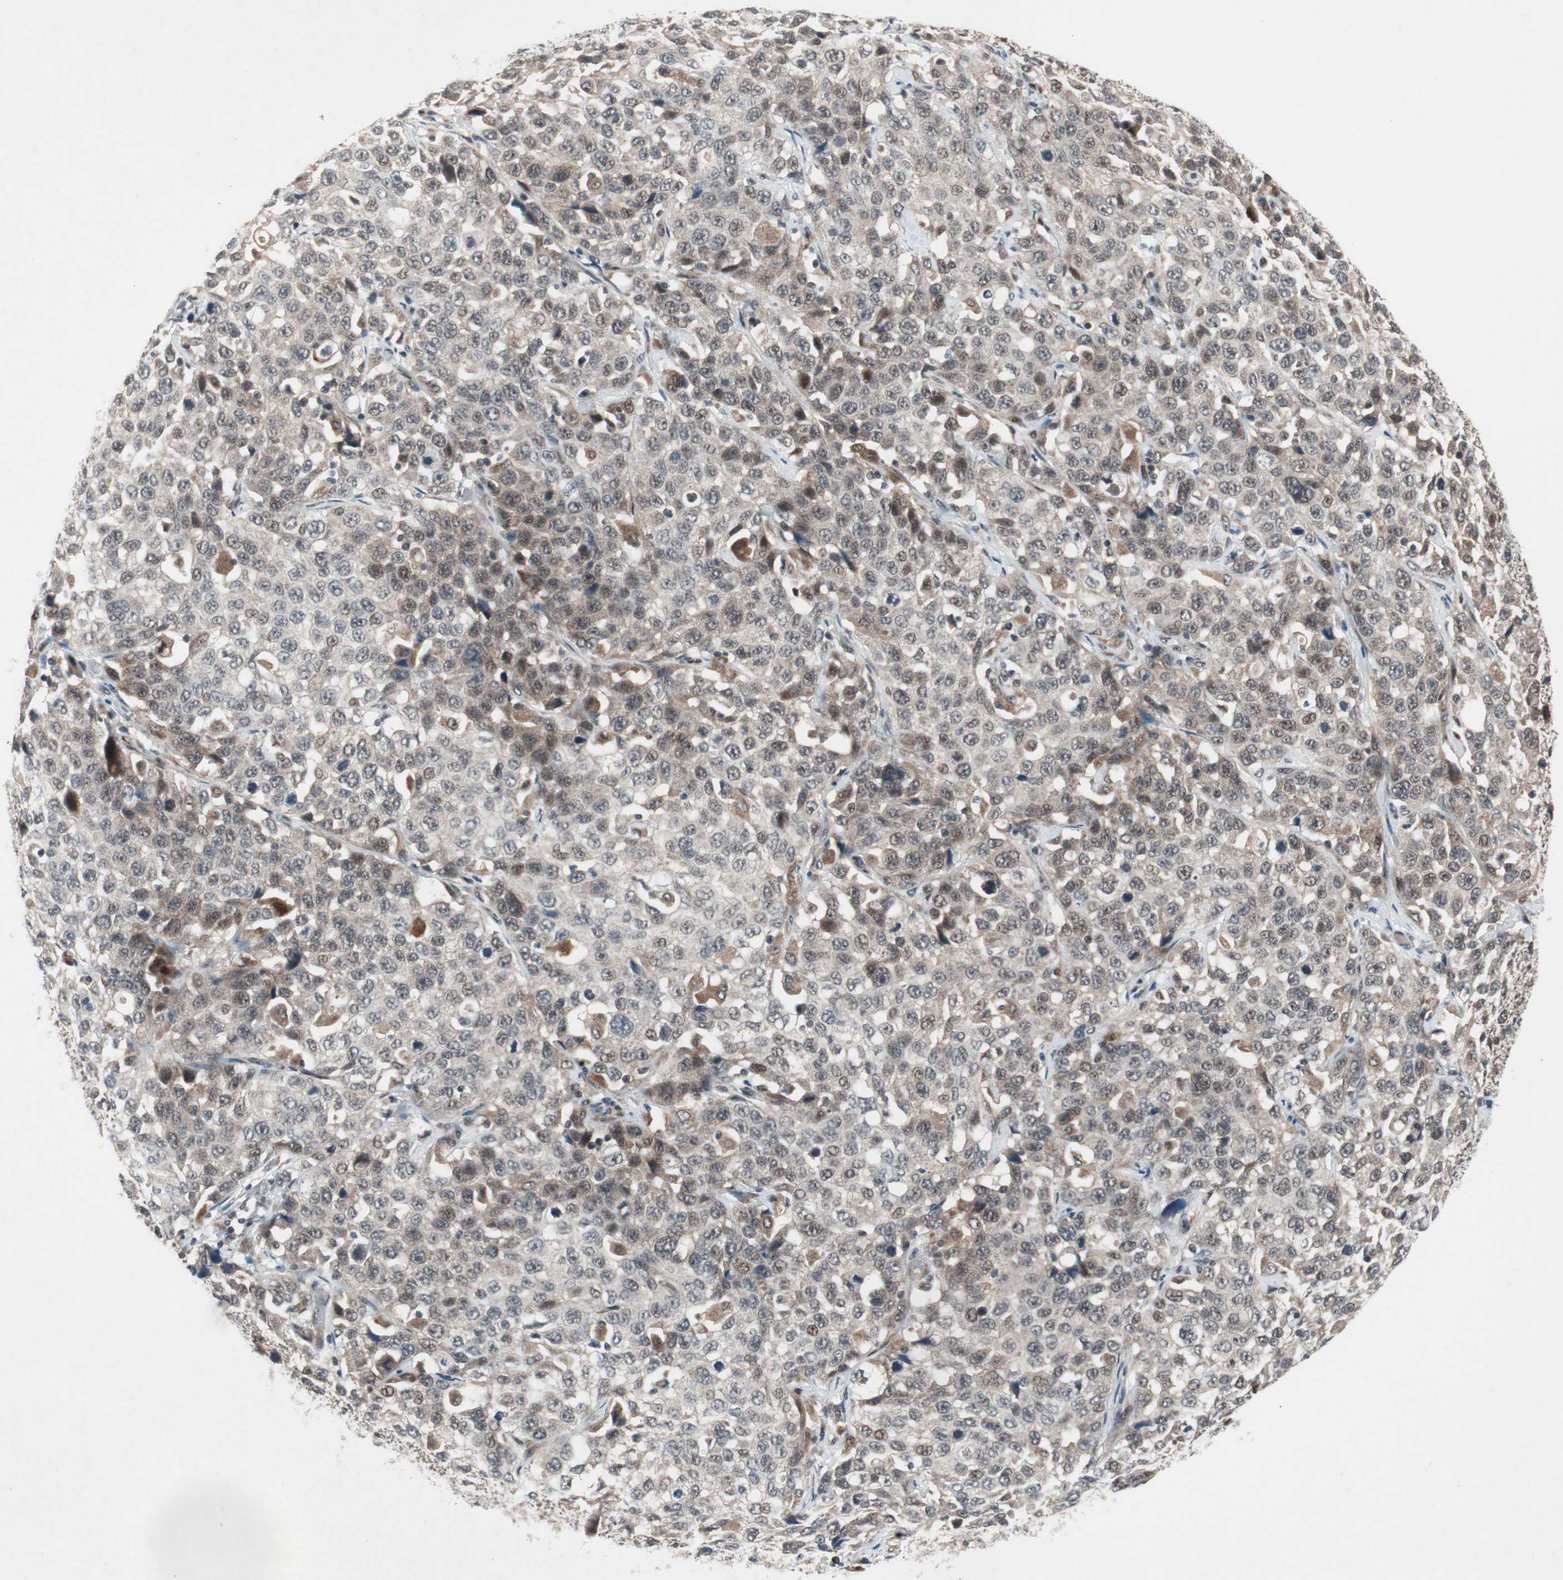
{"staining": {"intensity": "weak", "quantity": "<25%", "location": "cytoplasmic/membranous,nuclear"}, "tissue": "stomach cancer", "cell_type": "Tumor cells", "image_type": "cancer", "snomed": [{"axis": "morphology", "description": "Normal tissue, NOS"}, {"axis": "morphology", "description": "Adenocarcinoma, NOS"}, {"axis": "topography", "description": "Stomach"}], "caption": "Stomach adenocarcinoma was stained to show a protein in brown. There is no significant staining in tumor cells.", "gene": "TCF12", "patient": {"sex": "male", "age": 48}}